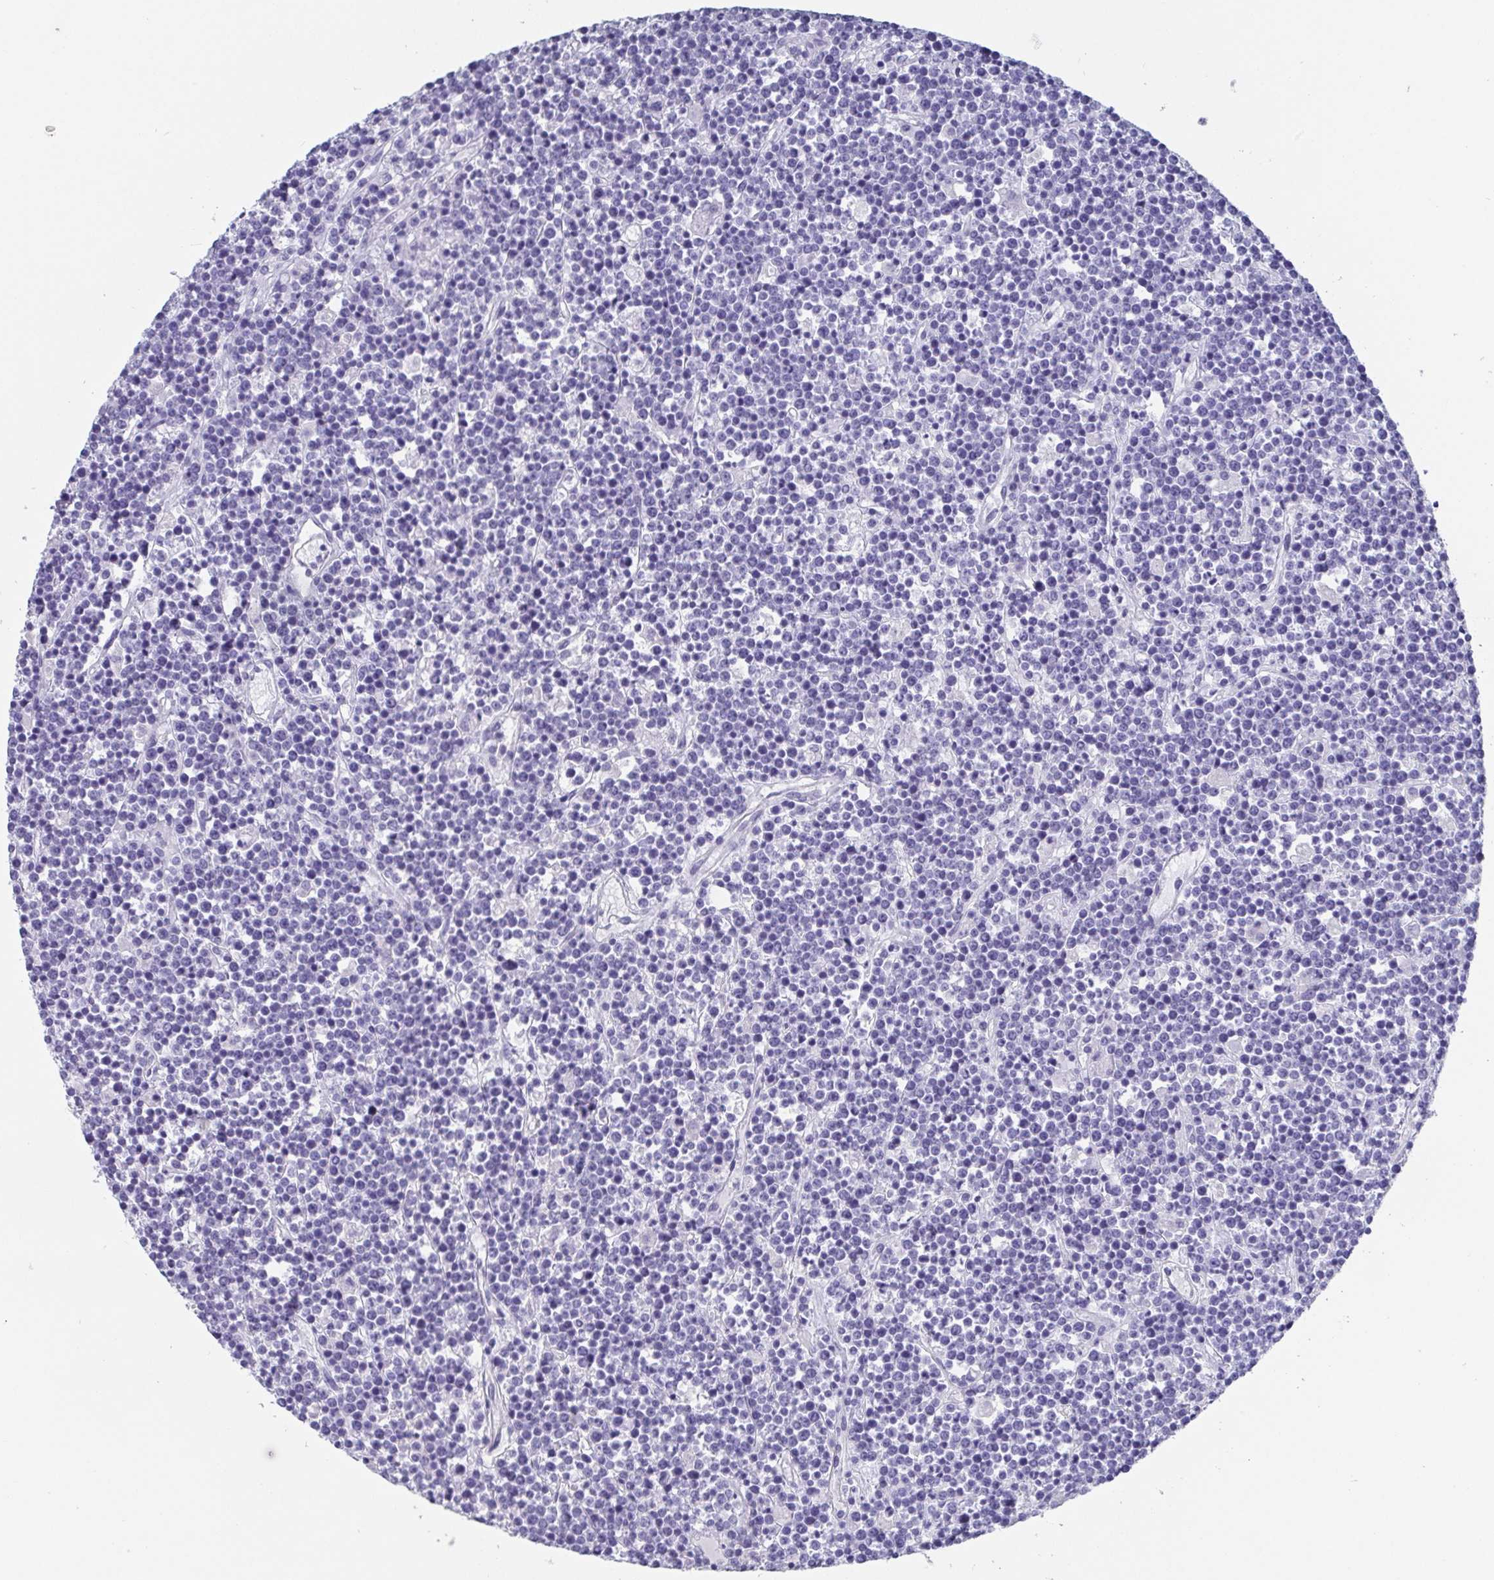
{"staining": {"intensity": "negative", "quantity": "none", "location": "none"}, "tissue": "lymphoma", "cell_type": "Tumor cells", "image_type": "cancer", "snomed": [{"axis": "morphology", "description": "Malignant lymphoma, non-Hodgkin's type, High grade"}, {"axis": "topography", "description": "Ovary"}], "caption": "Tumor cells show no significant protein staining in high-grade malignant lymphoma, non-Hodgkin's type.", "gene": "SCGN", "patient": {"sex": "female", "age": 56}}